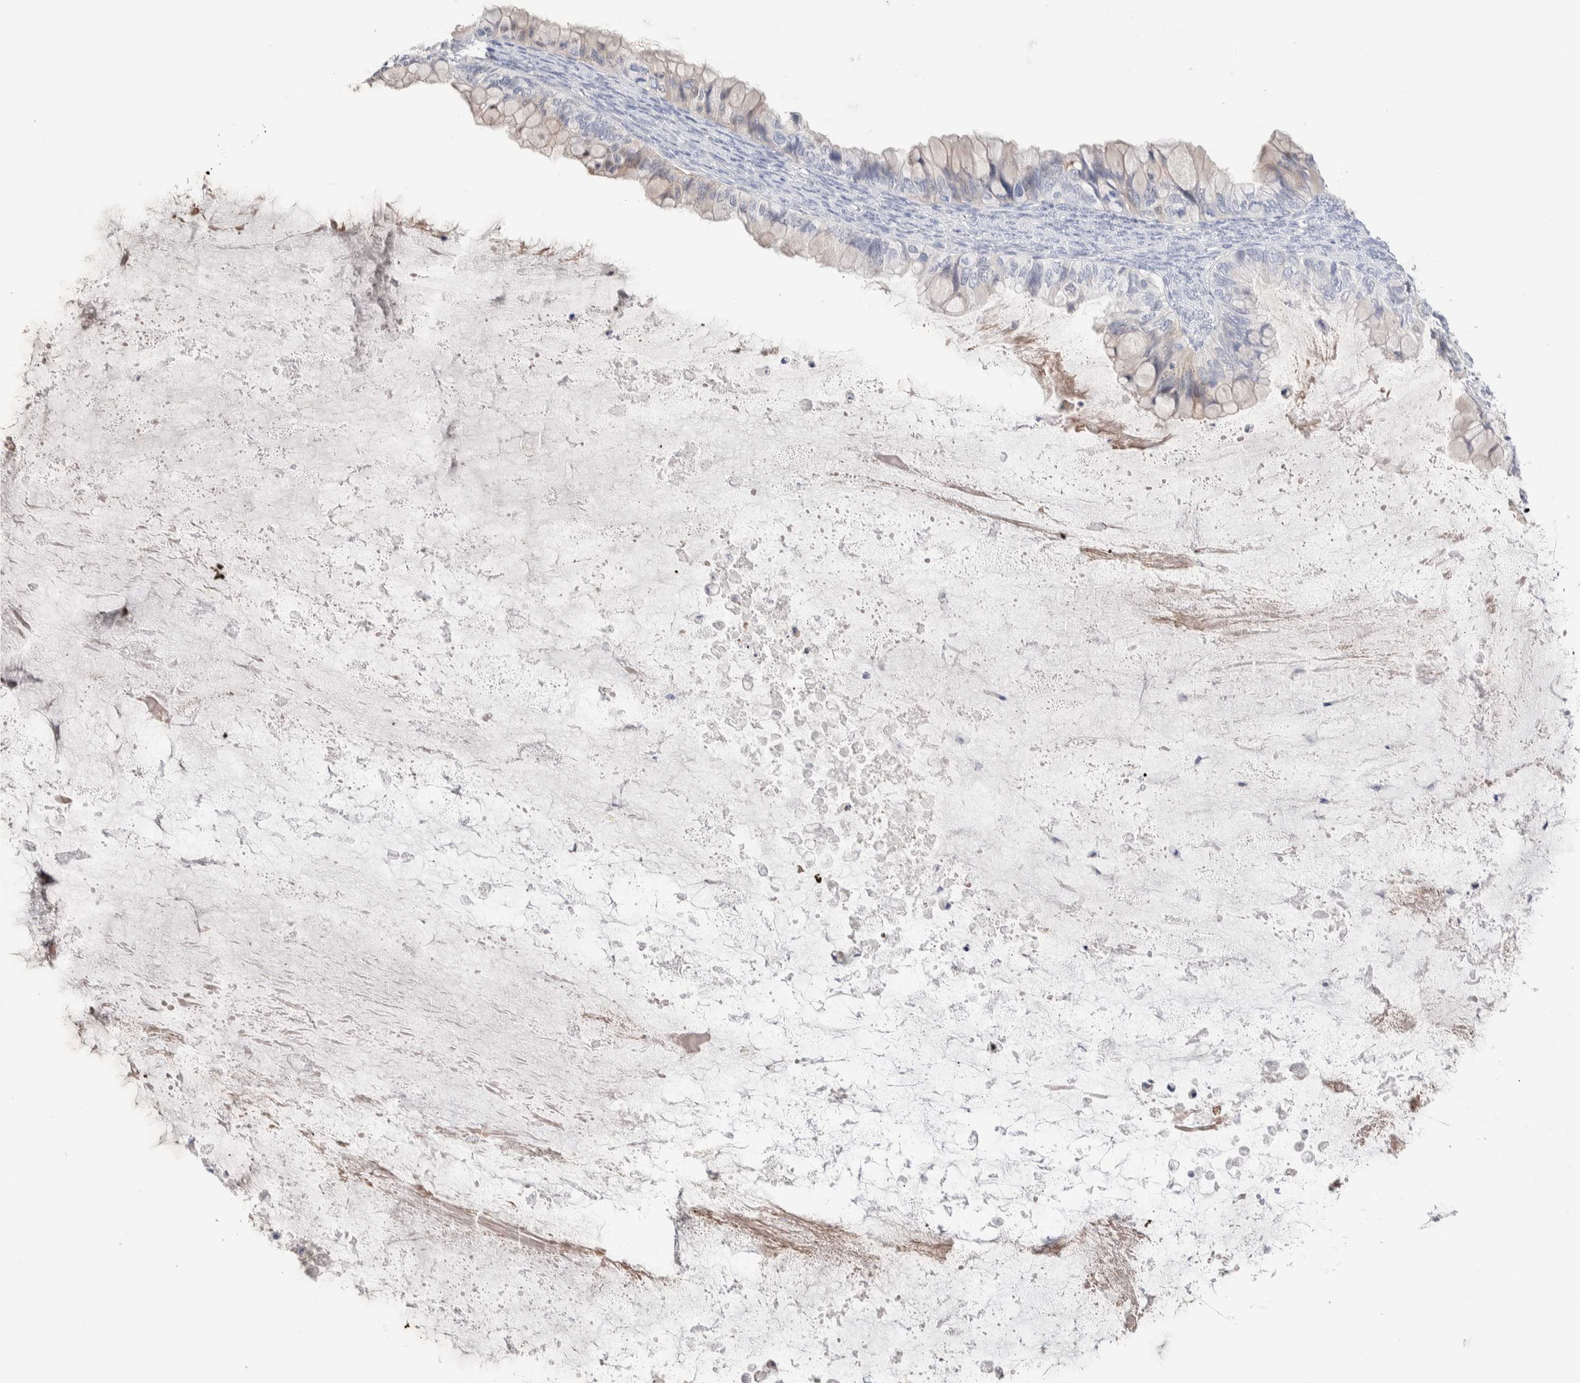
{"staining": {"intensity": "weak", "quantity": "<25%", "location": "cytoplasmic/membranous"}, "tissue": "ovarian cancer", "cell_type": "Tumor cells", "image_type": "cancer", "snomed": [{"axis": "morphology", "description": "Cystadenocarcinoma, mucinous, NOS"}, {"axis": "topography", "description": "Ovary"}], "caption": "High magnification brightfield microscopy of ovarian mucinous cystadenocarcinoma stained with DAB (brown) and counterstained with hematoxylin (blue): tumor cells show no significant positivity. The staining is performed using DAB brown chromogen with nuclei counter-stained in using hematoxylin.", "gene": "GDA", "patient": {"sex": "female", "age": 80}}